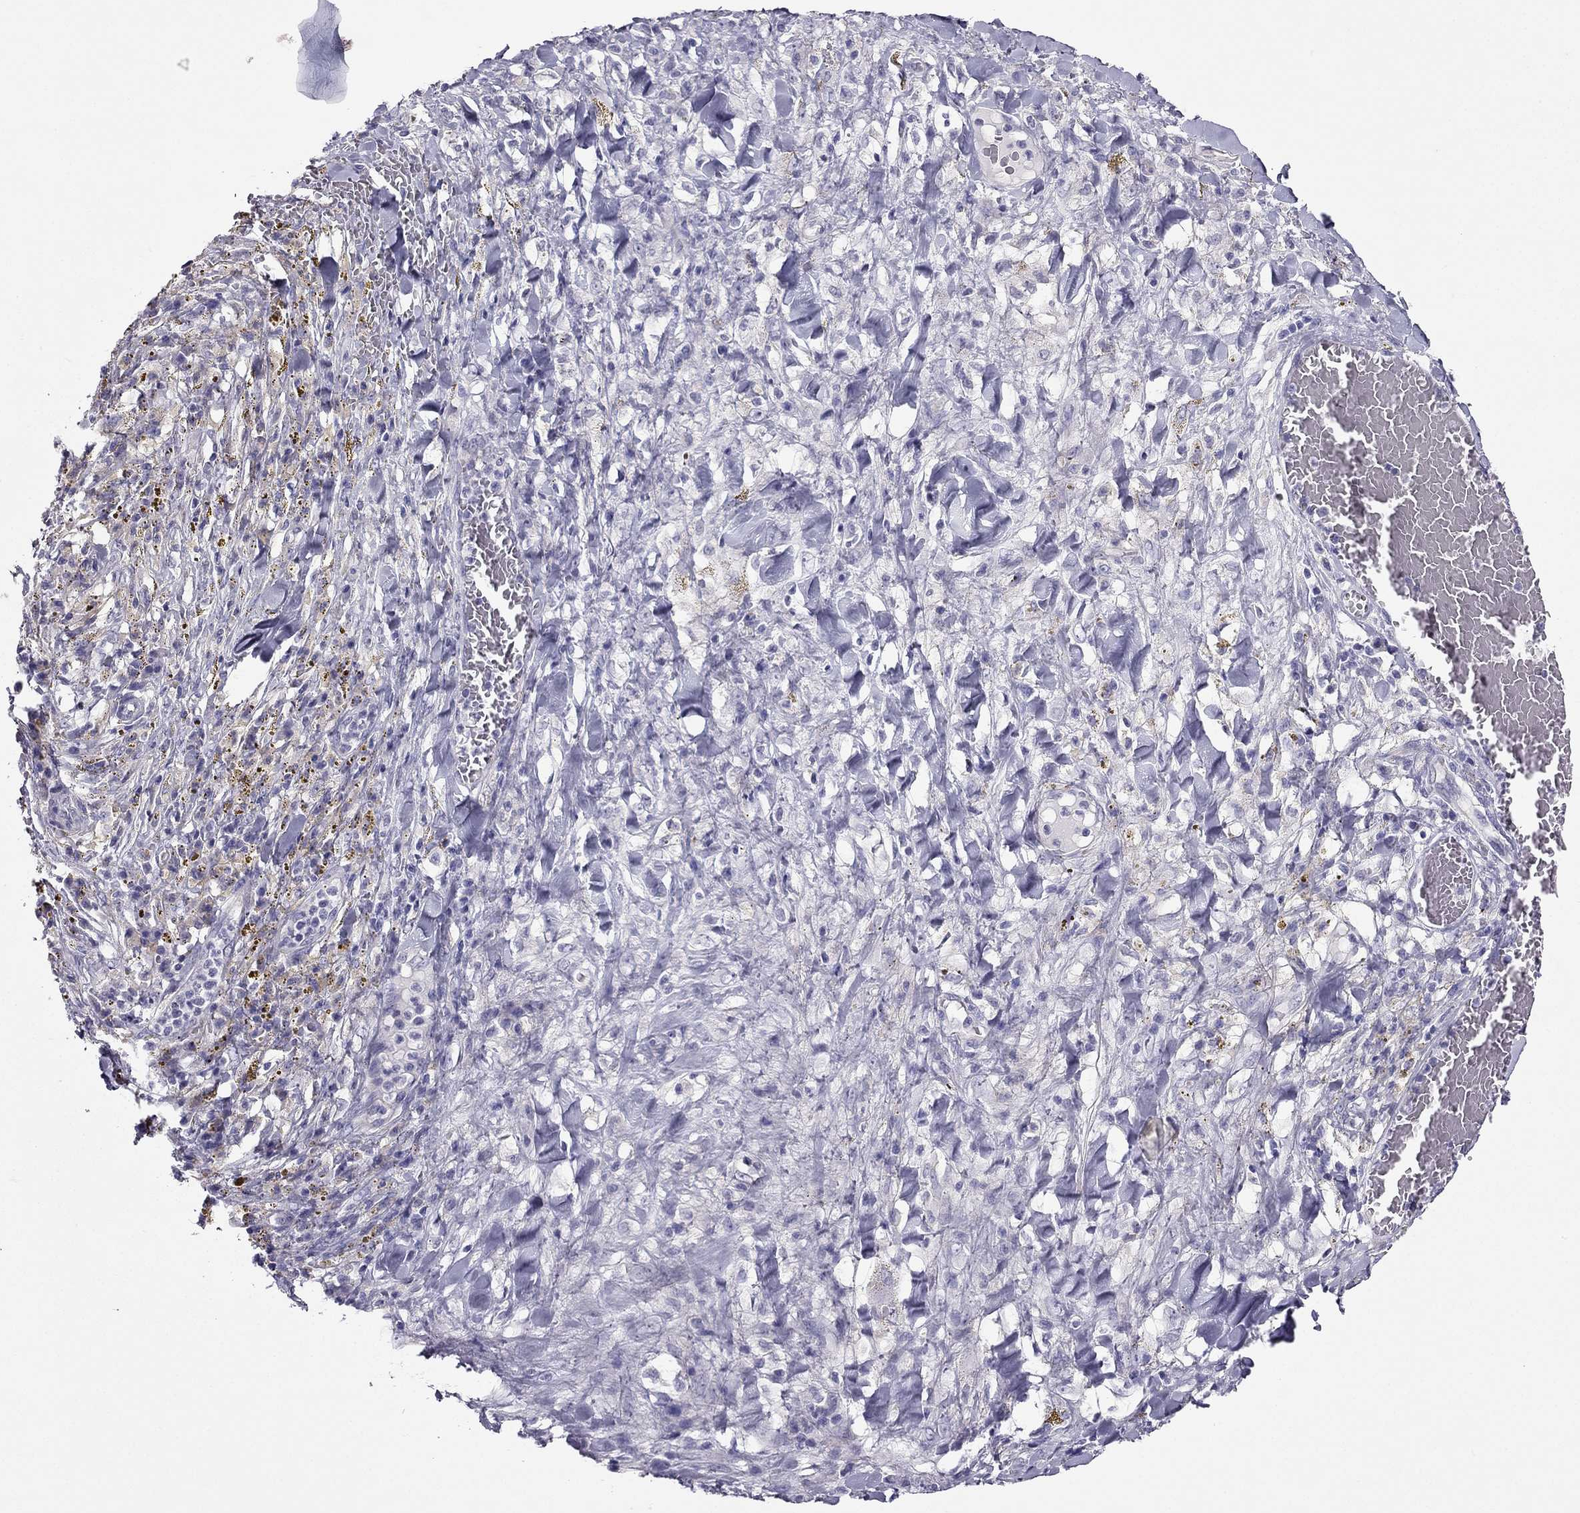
{"staining": {"intensity": "negative", "quantity": "none", "location": "none"}, "tissue": "melanoma", "cell_type": "Tumor cells", "image_type": "cancer", "snomed": [{"axis": "morphology", "description": "Malignant melanoma, NOS"}, {"axis": "topography", "description": "Skin"}], "caption": "This is an immunohistochemistry (IHC) photomicrograph of melanoma. There is no staining in tumor cells.", "gene": "PDE6A", "patient": {"sex": "female", "age": 91}}